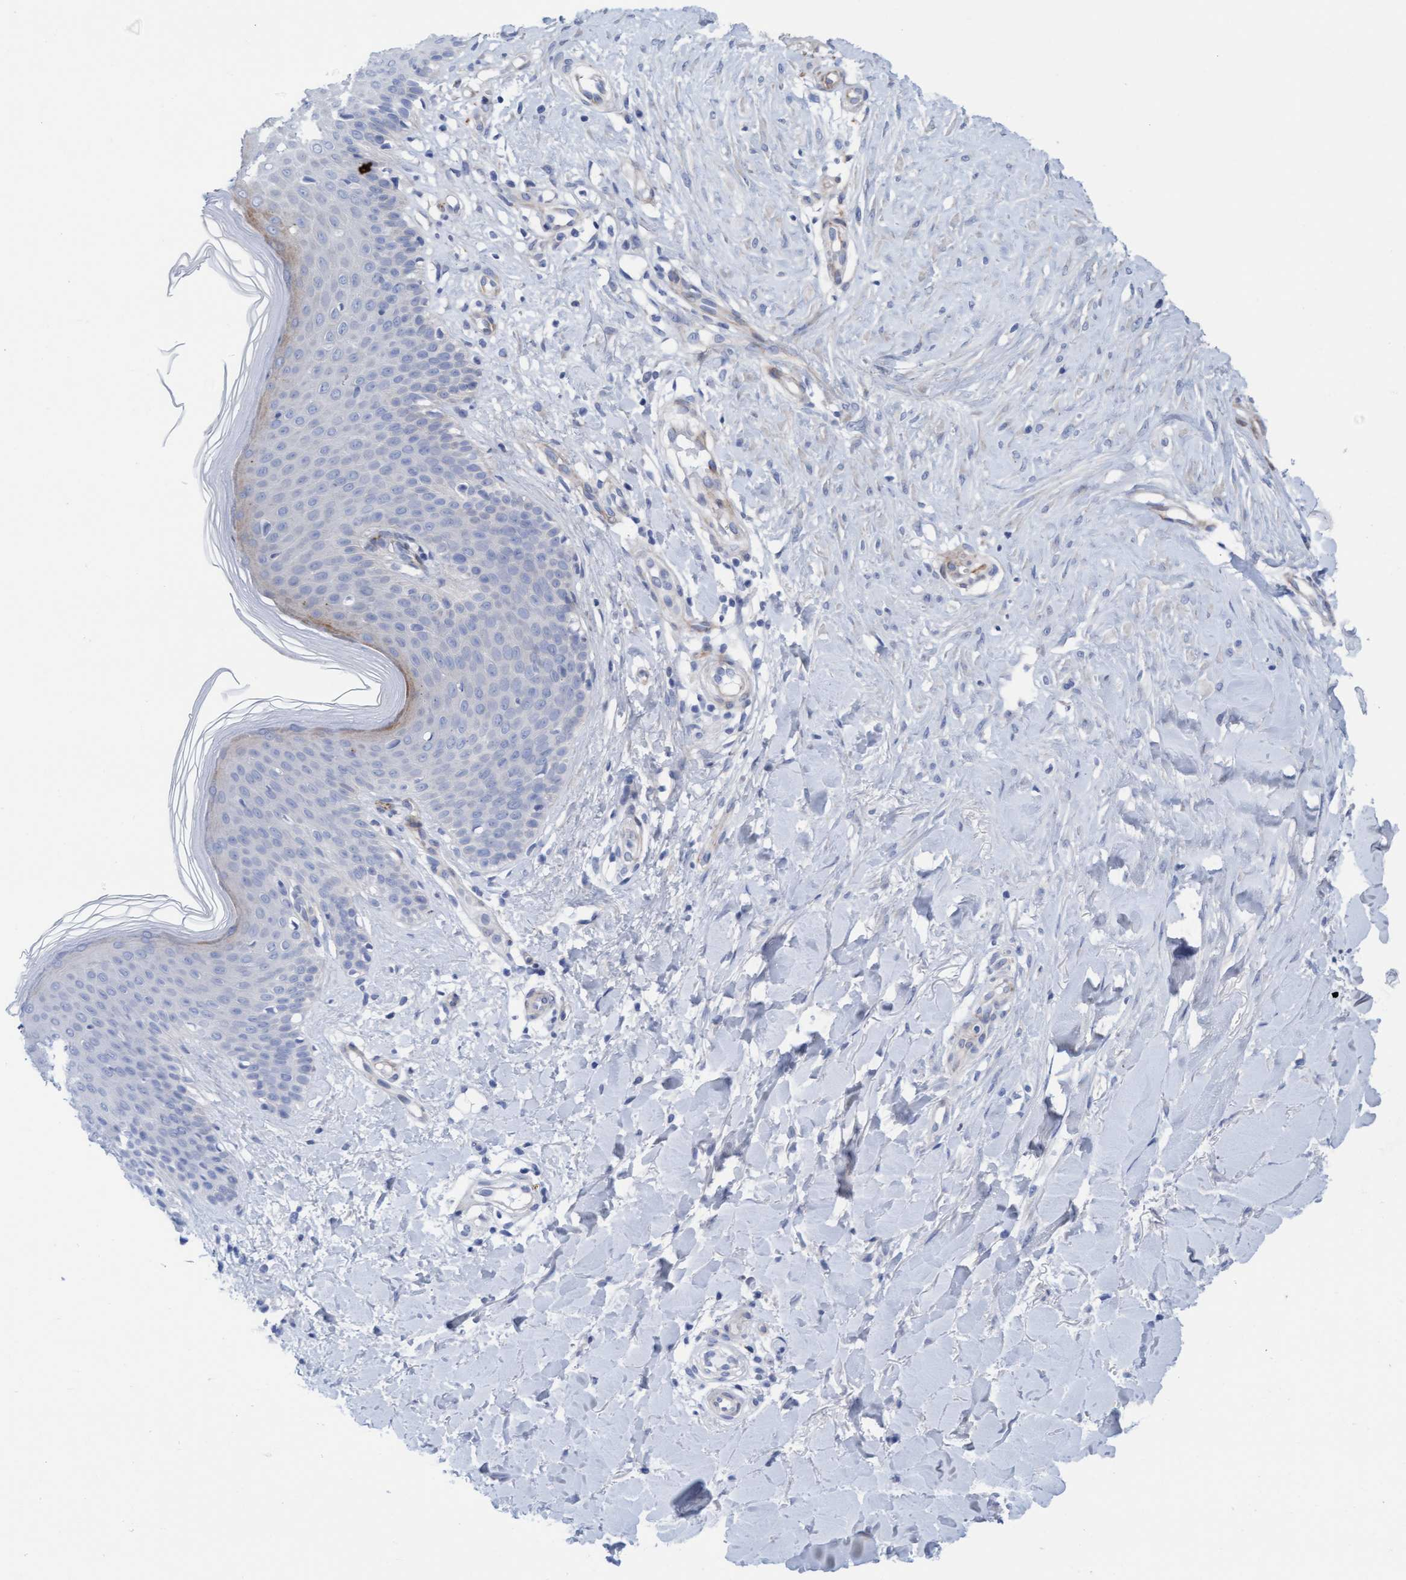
{"staining": {"intensity": "negative", "quantity": "none", "location": "none"}, "tissue": "skin", "cell_type": "Fibroblasts", "image_type": "normal", "snomed": [{"axis": "morphology", "description": "Normal tissue, NOS"}, {"axis": "topography", "description": "Skin"}], "caption": "A high-resolution image shows immunohistochemistry (IHC) staining of normal skin, which reveals no significant staining in fibroblasts.", "gene": "CDK5RAP3", "patient": {"sex": "male", "age": 41}}